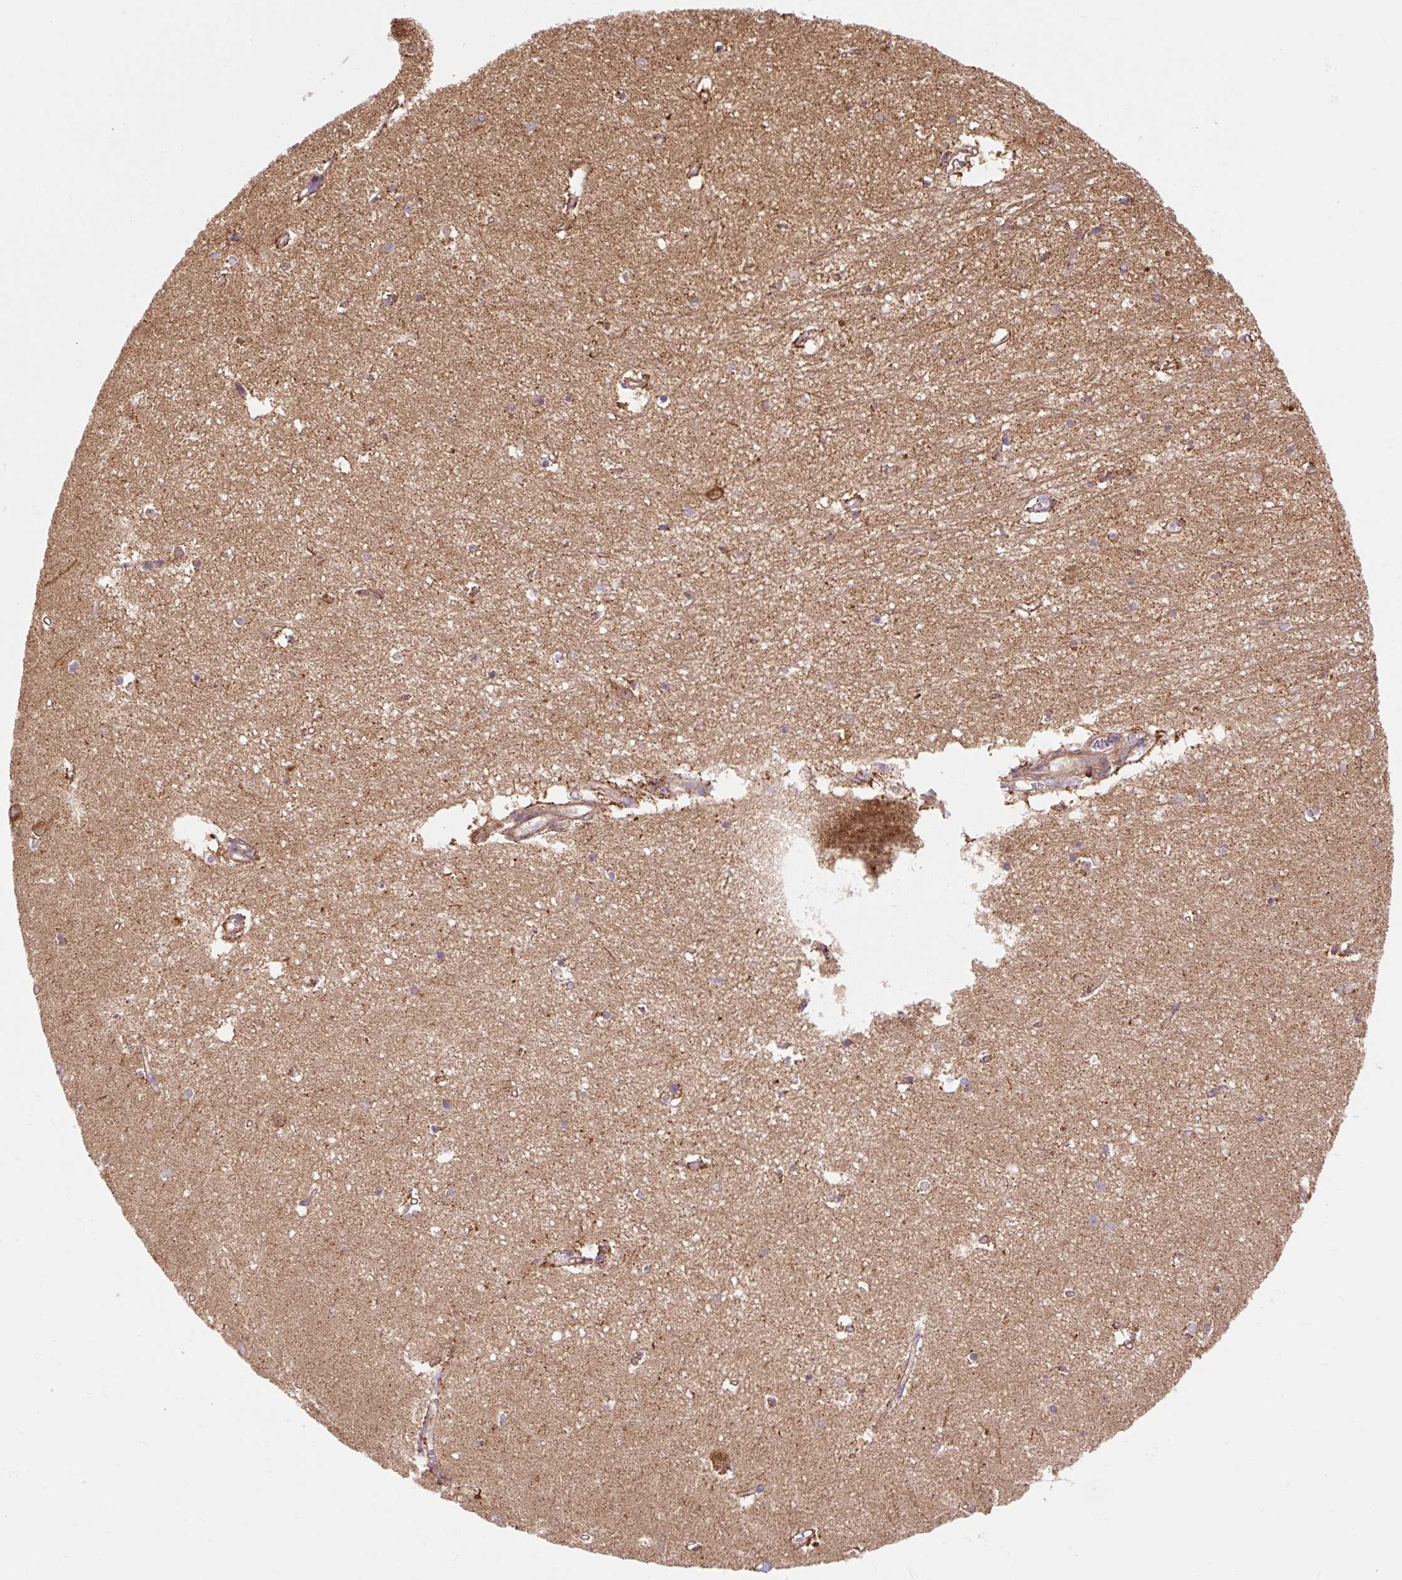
{"staining": {"intensity": "moderate", "quantity": "<25%", "location": "cytoplasmic/membranous"}, "tissue": "hippocampus", "cell_type": "Glial cells", "image_type": "normal", "snomed": [{"axis": "morphology", "description": "Normal tissue, NOS"}, {"axis": "topography", "description": "Hippocampus"}], "caption": "Immunohistochemical staining of benign hippocampus reveals <25% levels of moderate cytoplasmic/membranous protein positivity in approximately <25% of glial cells. (DAB = brown stain, brightfield microscopy at high magnification).", "gene": "CEP290", "patient": {"sex": "female", "age": 64}}